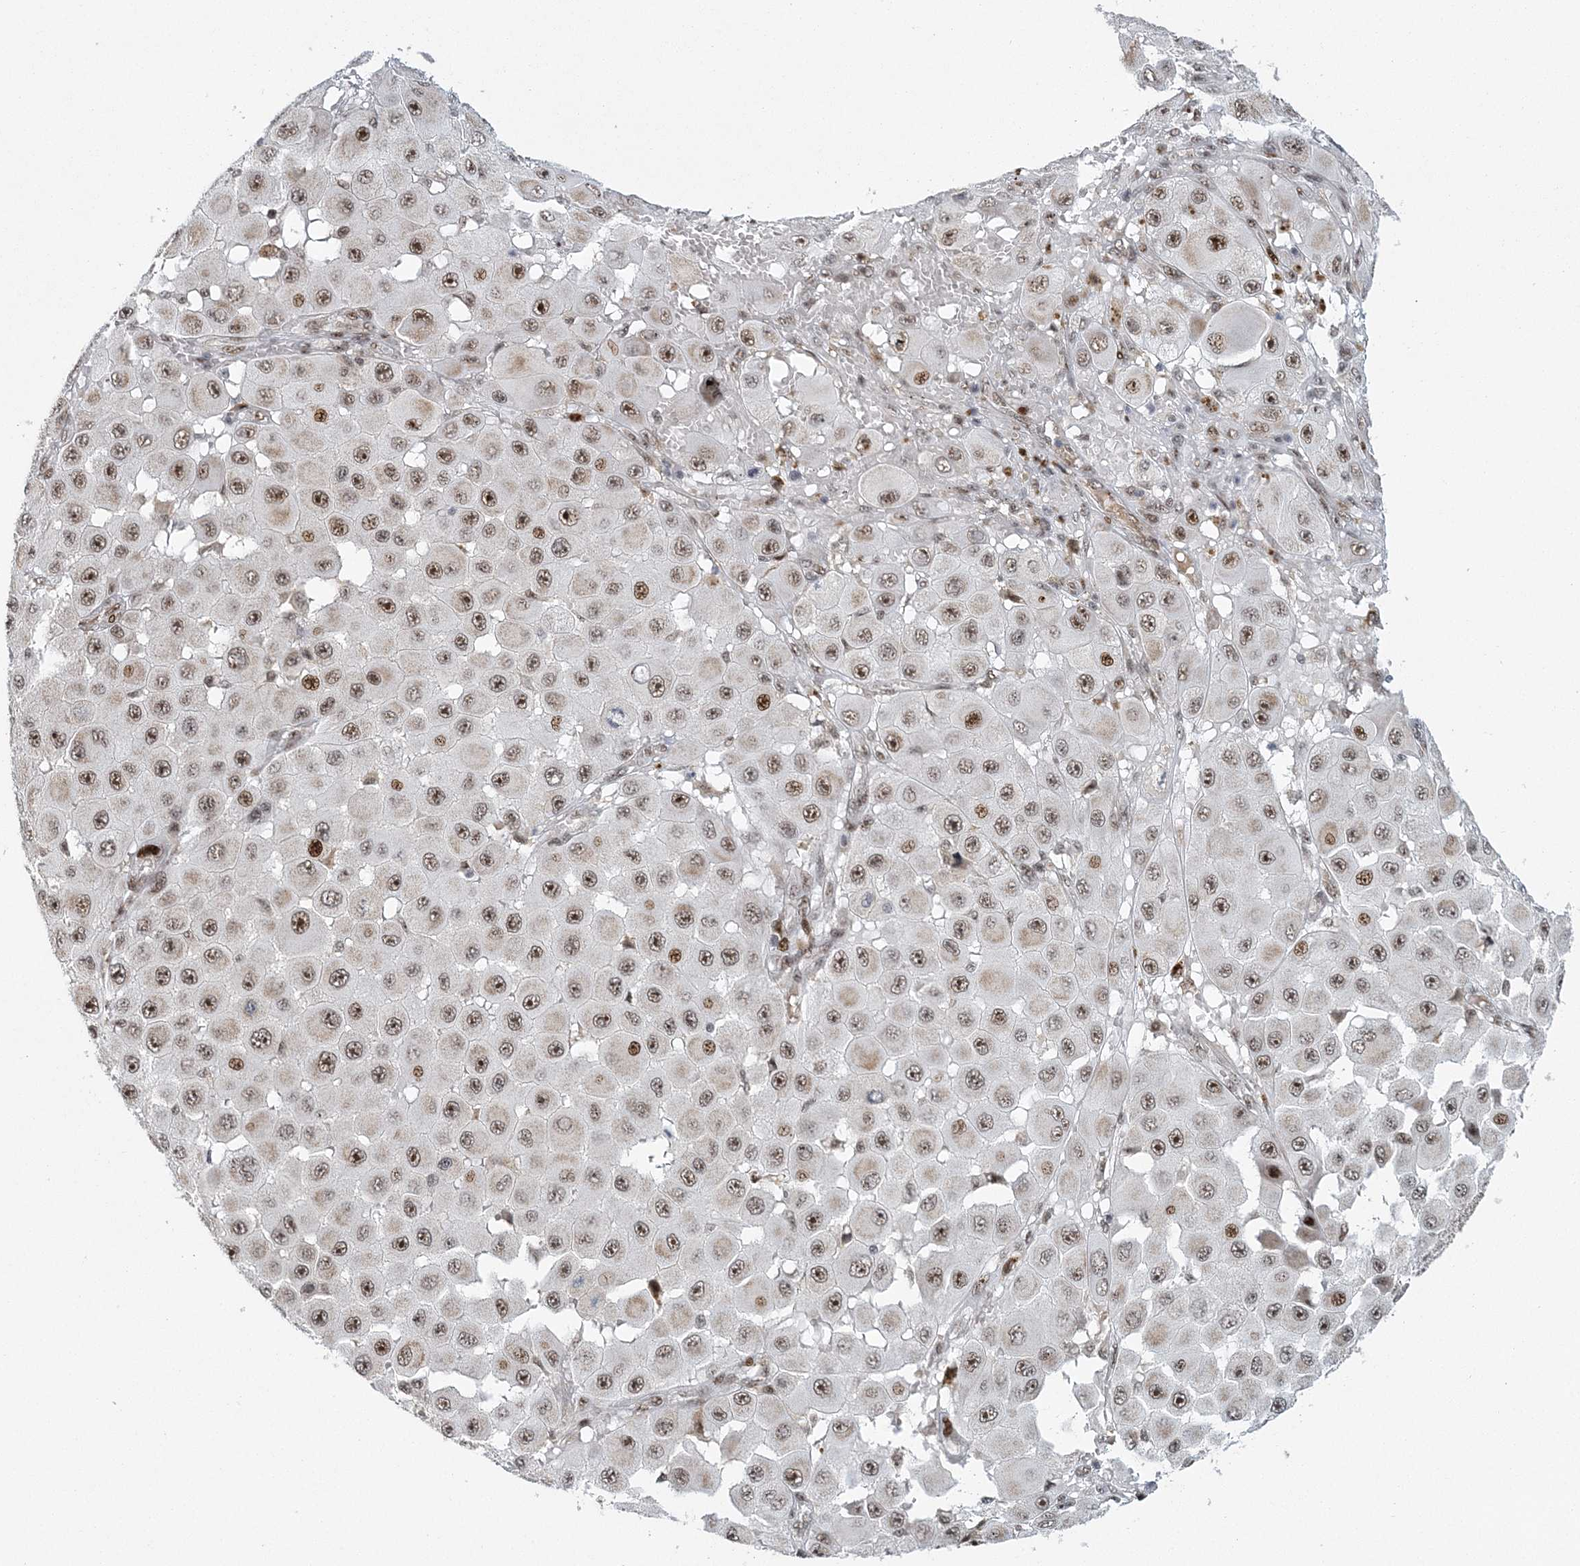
{"staining": {"intensity": "moderate", "quantity": ">75%", "location": "nuclear"}, "tissue": "melanoma", "cell_type": "Tumor cells", "image_type": "cancer", "snomed": [{"axis": "morphology", "description": "Malignant melanoma, NOS"}, {"axis": "topography", "description": "Skin"}], "caption": "Immunohistochemical staining of human melanoma exhibits medium levels of moderate nuclear protein positivity in about >75% of tumor cells. (DAB (3,3'-diaminobenzidine) = brown stain, brightfield microscopy at high magnification).", "gene": "CWC22", "patient": {"sex": "female", "age": 81}}